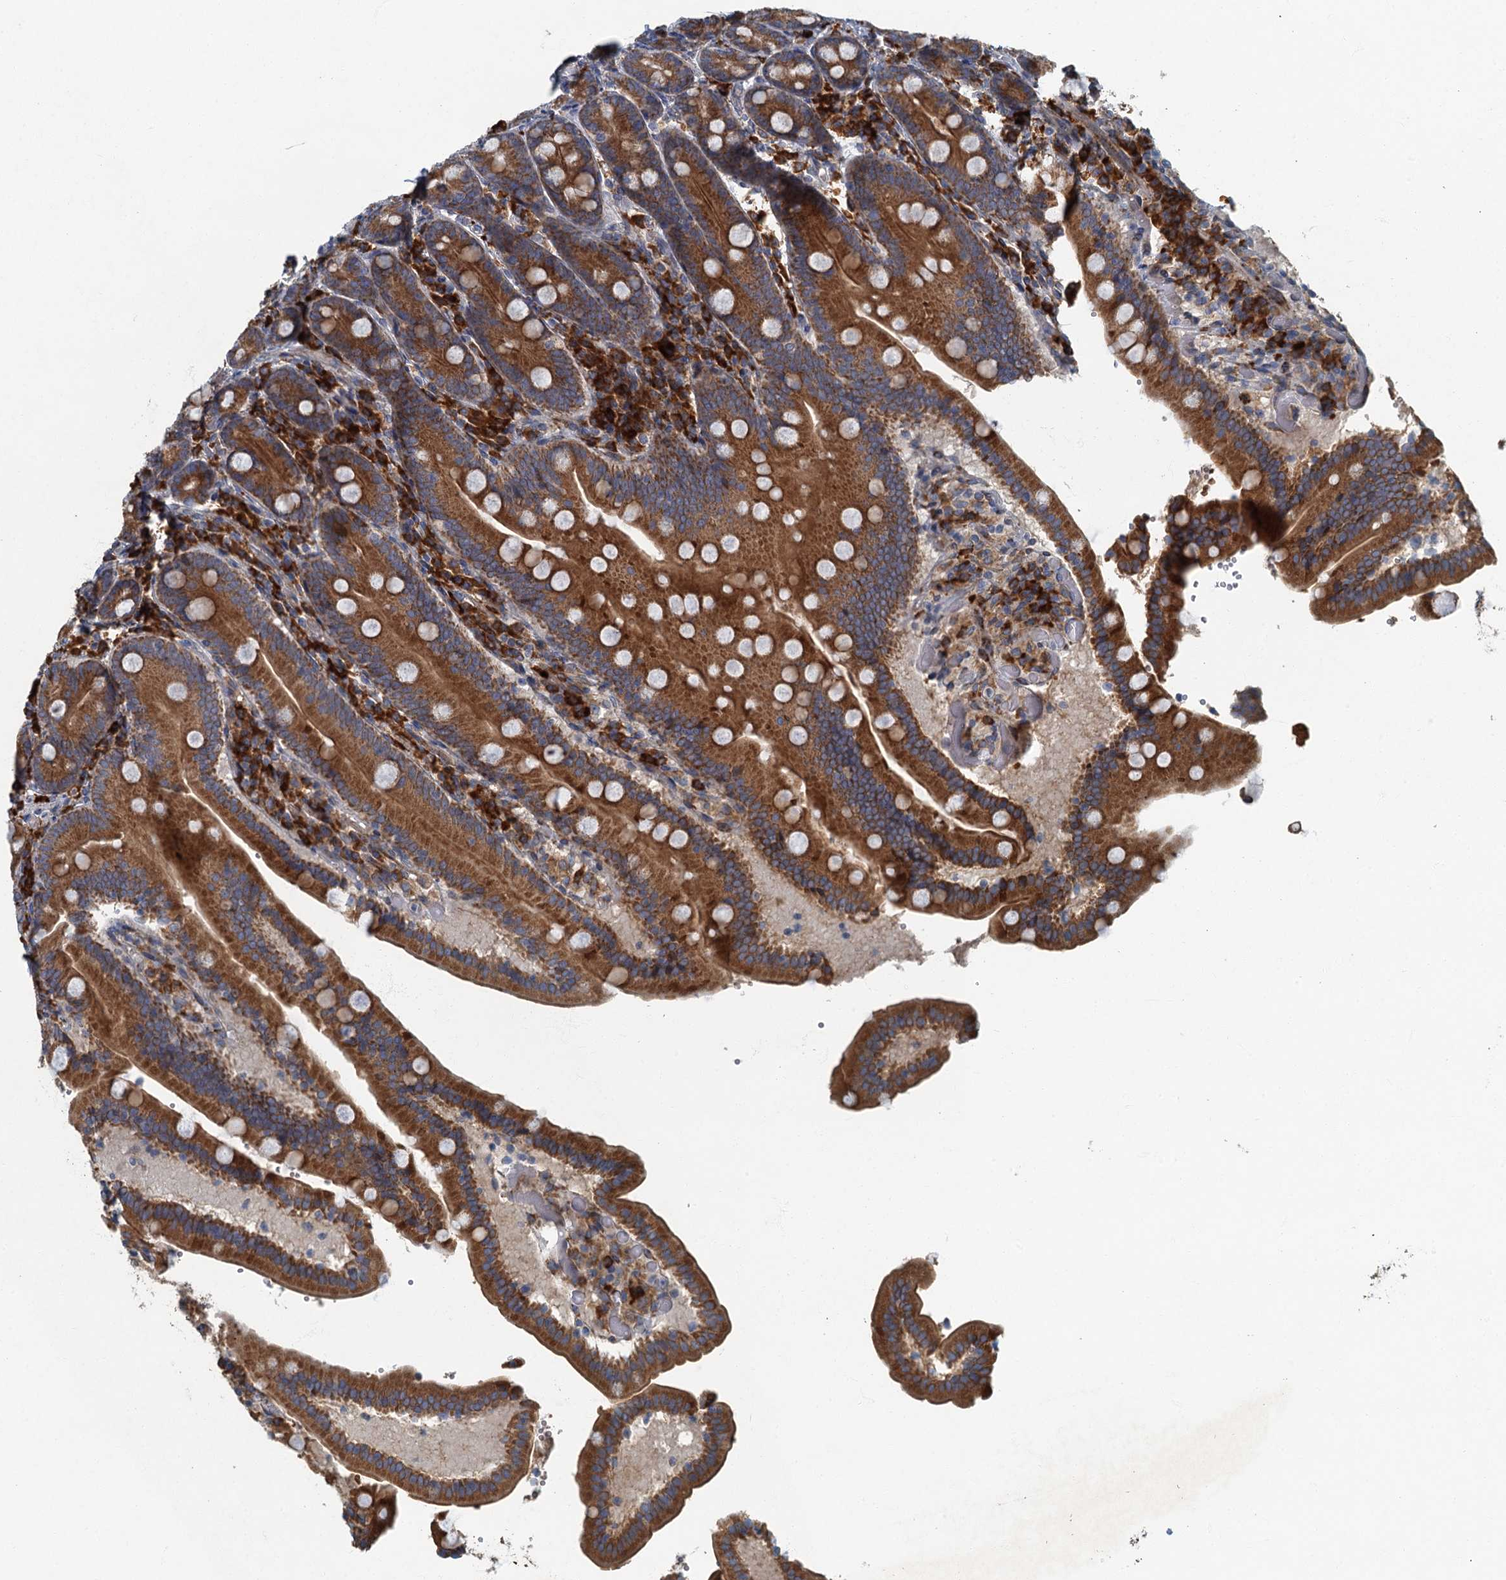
{"staining": {"intensity": "strong", "quantity": ">75%", "location": "cytoplasmic/membranous"}, "tissue": "duodenum", "cell_type": "Glandular cells", "image_type": "normal", "snomed": [{"axis": "morphology", "description": "Normal tissue, NOS"}, {"axis": "topography", "description": "Duodenum"}], "caption": "Immunohistochemistry (IHC) of unremarkable duodenum demonstrates high levels of strong cytoplasmic/membranous expression in about >75% of glandular cells. The protein is shown in brown color, while the nuclei are stained blue.", "gene": "SPDYC", "patient": {"sex": "female", "age": 62}}